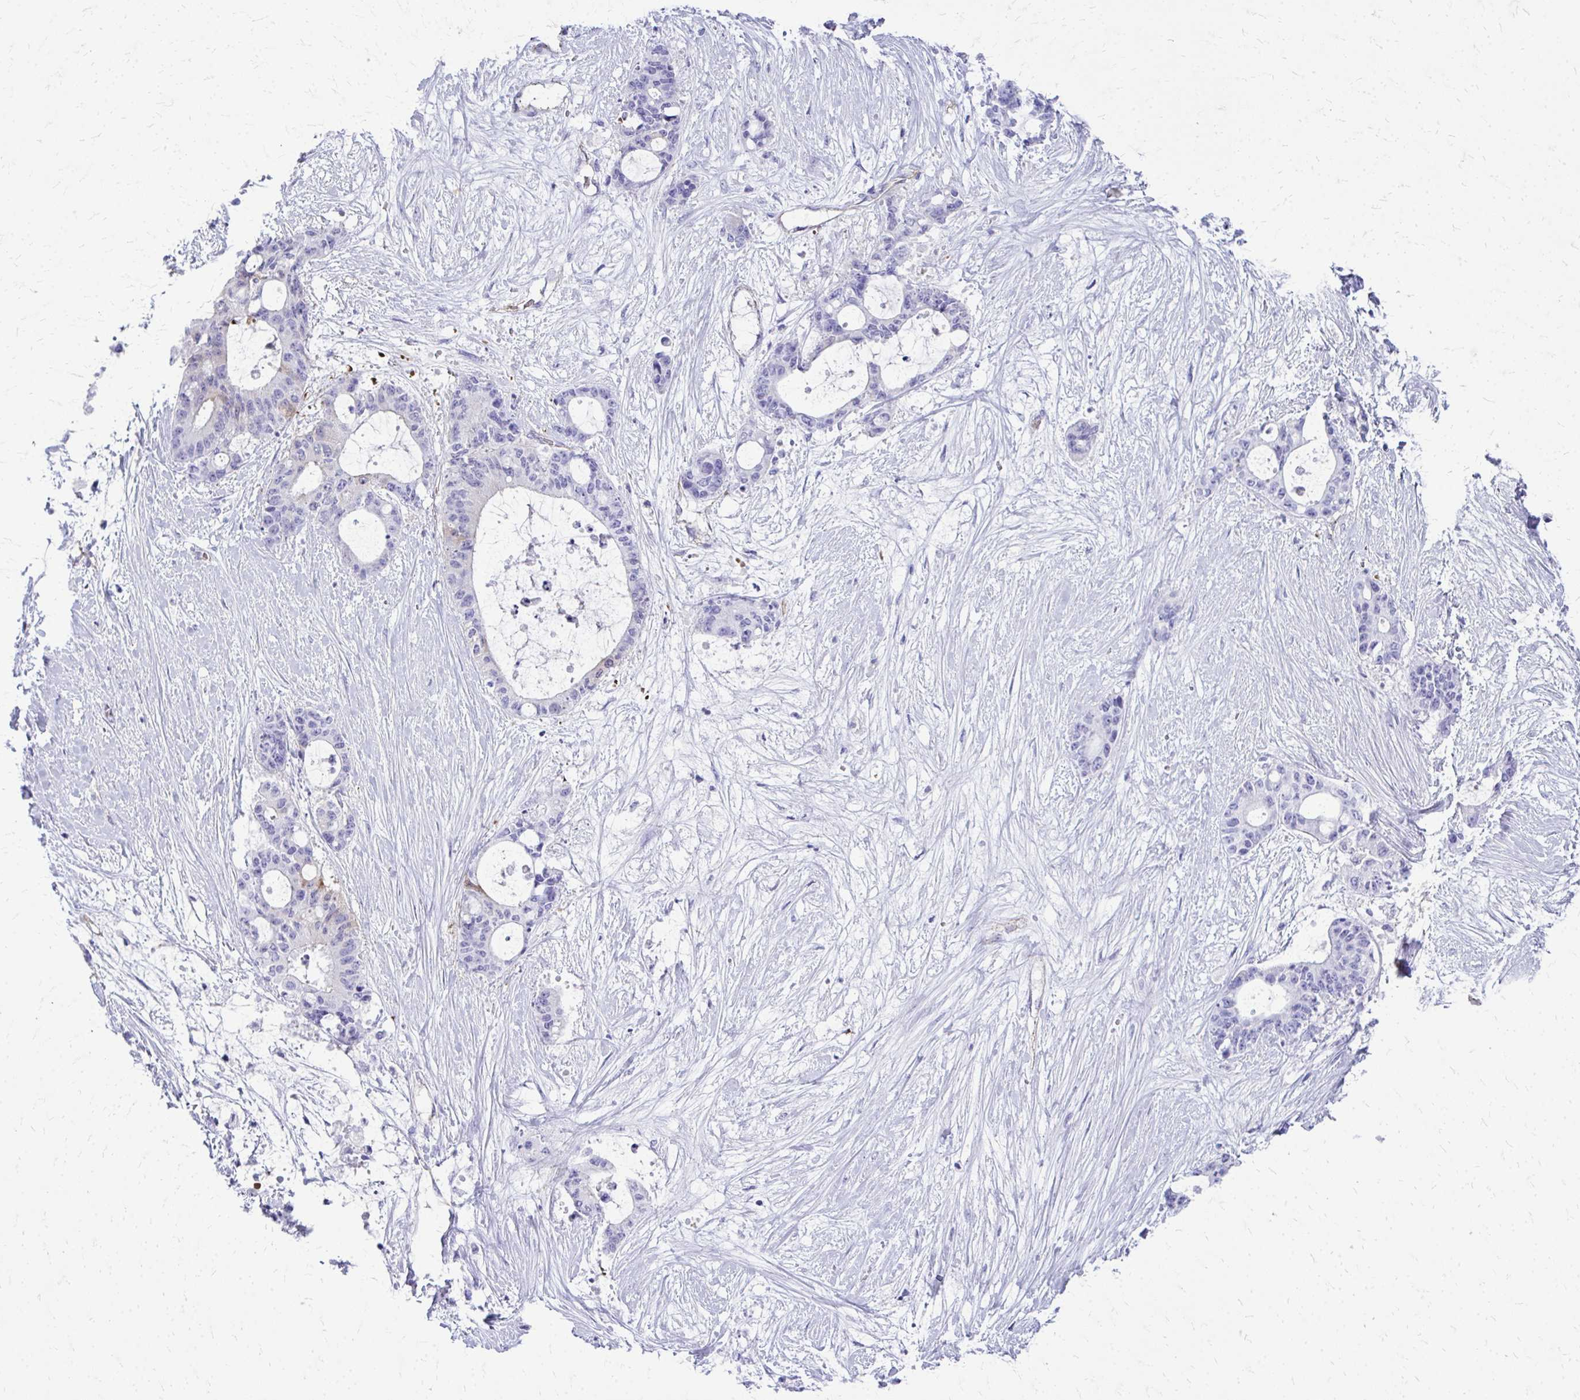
{"staining": {"intensity": "negative", "quantity": "none", "location": "none"}, "tissue": "liver cancer", "cell_type": "Tumor cells", "image_type": "cancer", "snomed": [{"axis": "morphology", "description": "Normal tissue, NOS"}, {"axis": "morphology", "description": "Cholangiocarcinoma"}, {"axis": "topography", "description": "Liver"}, {"axis": "topography", "description": "Peripheral nerve tissue"}], "caption": "Protein analysis of liver cholangiocarcinoma exhibits no significant positivity in tumor cells. (DAB immunohistochemistry (IHC) visualized using brightfield microscopy, high magnification).", "gene": "TPSG1", "patient": {"sex": "female", "age": 73}}